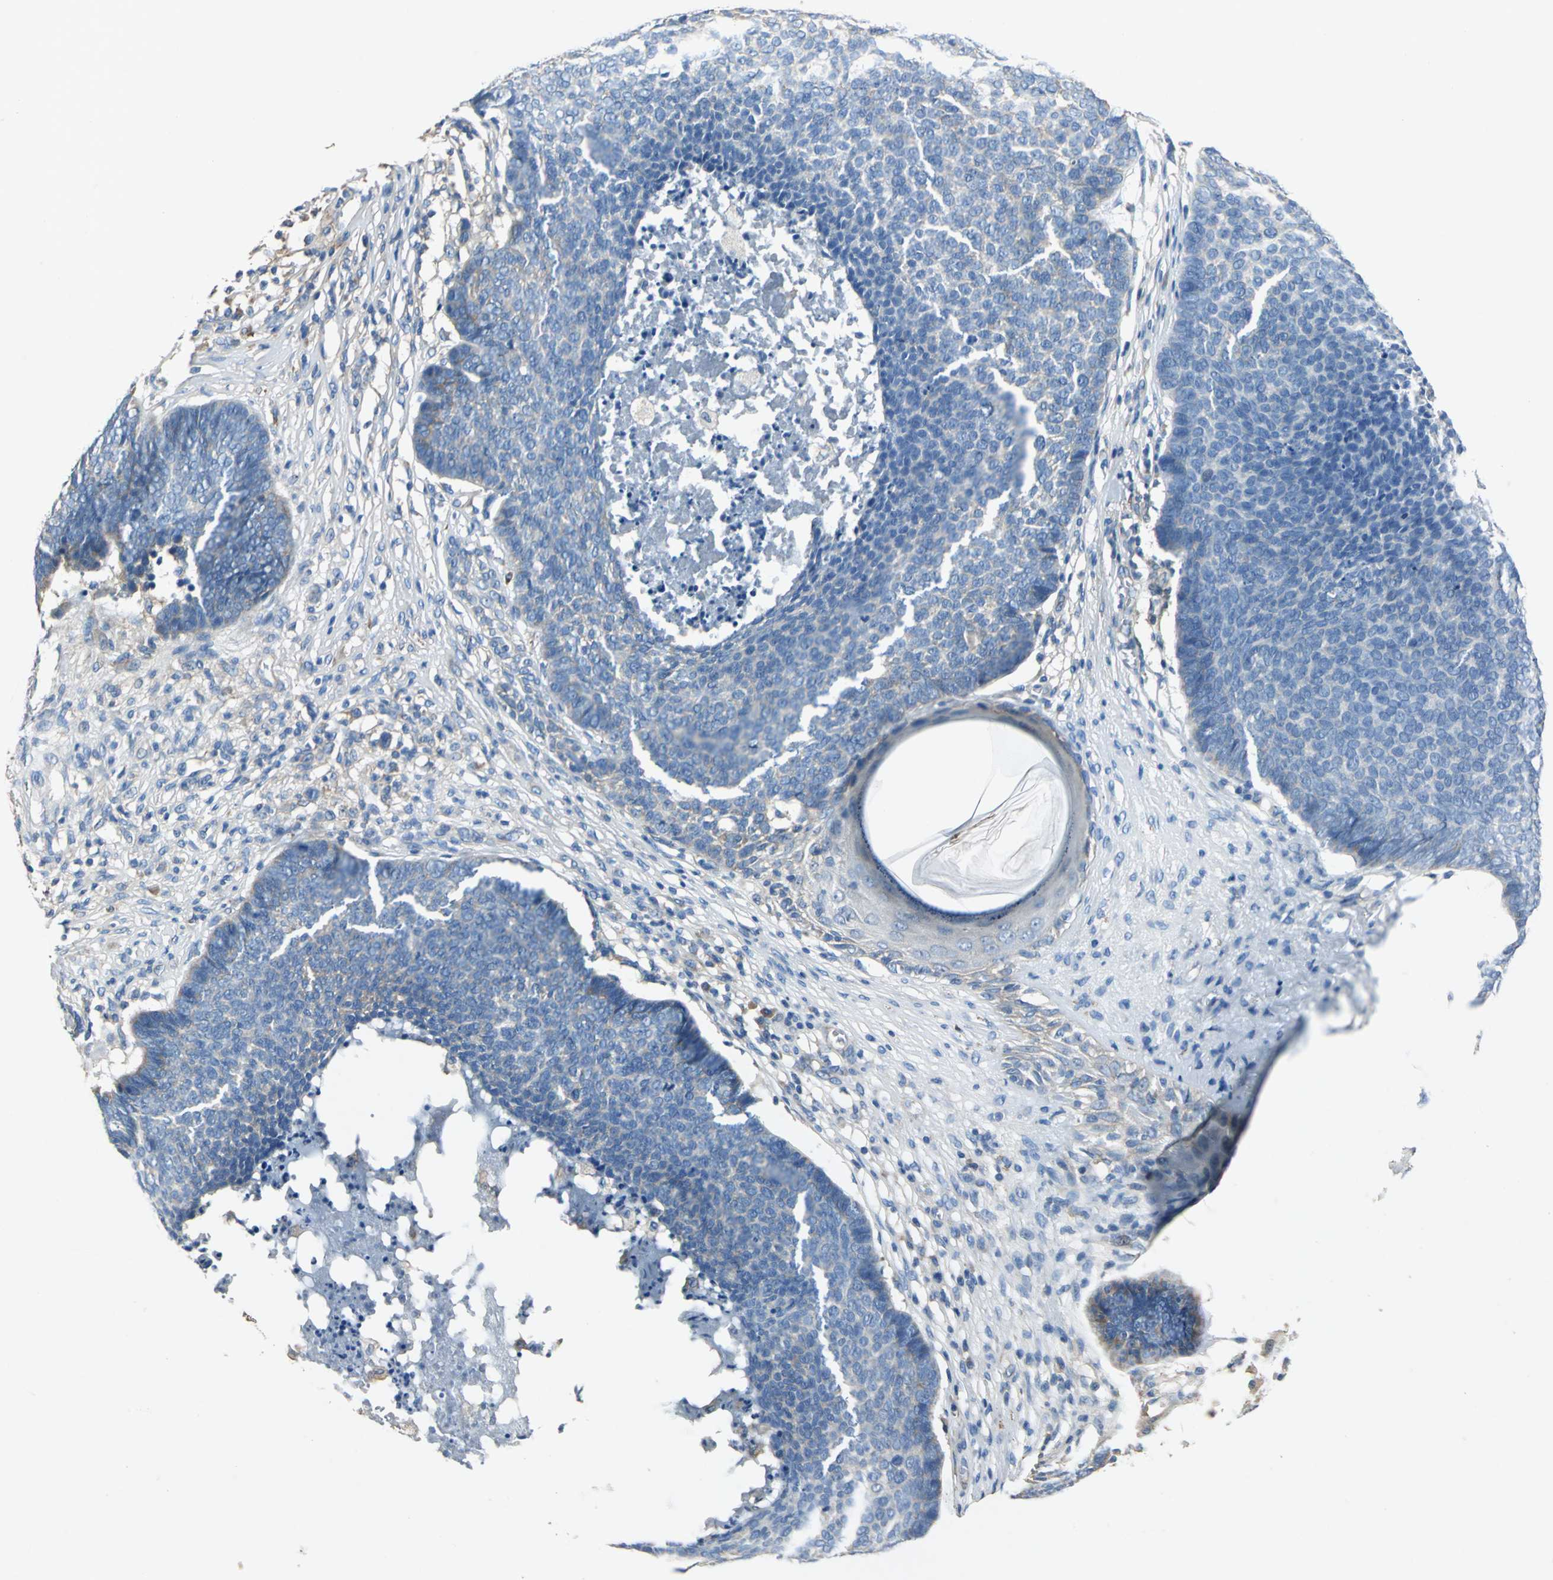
{"staining": {"intensity": "weak", "quantity": "<25%", "location": "cytoplasmic/membranous"}, "tissue": "skin cancer", "cell_type": "Tumor cells", "image_type": "cancer", "snomed": [{"axis": "morphology", "description": "Basal cell carcinoma"}, {"axis": "topography", "description": "Skin"}], "caption": "The histopathology image reveals no significant positivity in tumor cells of skin cancer (basal cell carcinoma). (DAB immunohistochemistry visualized using brightfield microscopy, high magnification).", "gene": "DDX3Y", "patient": {"sex": "male", "age": 84}}